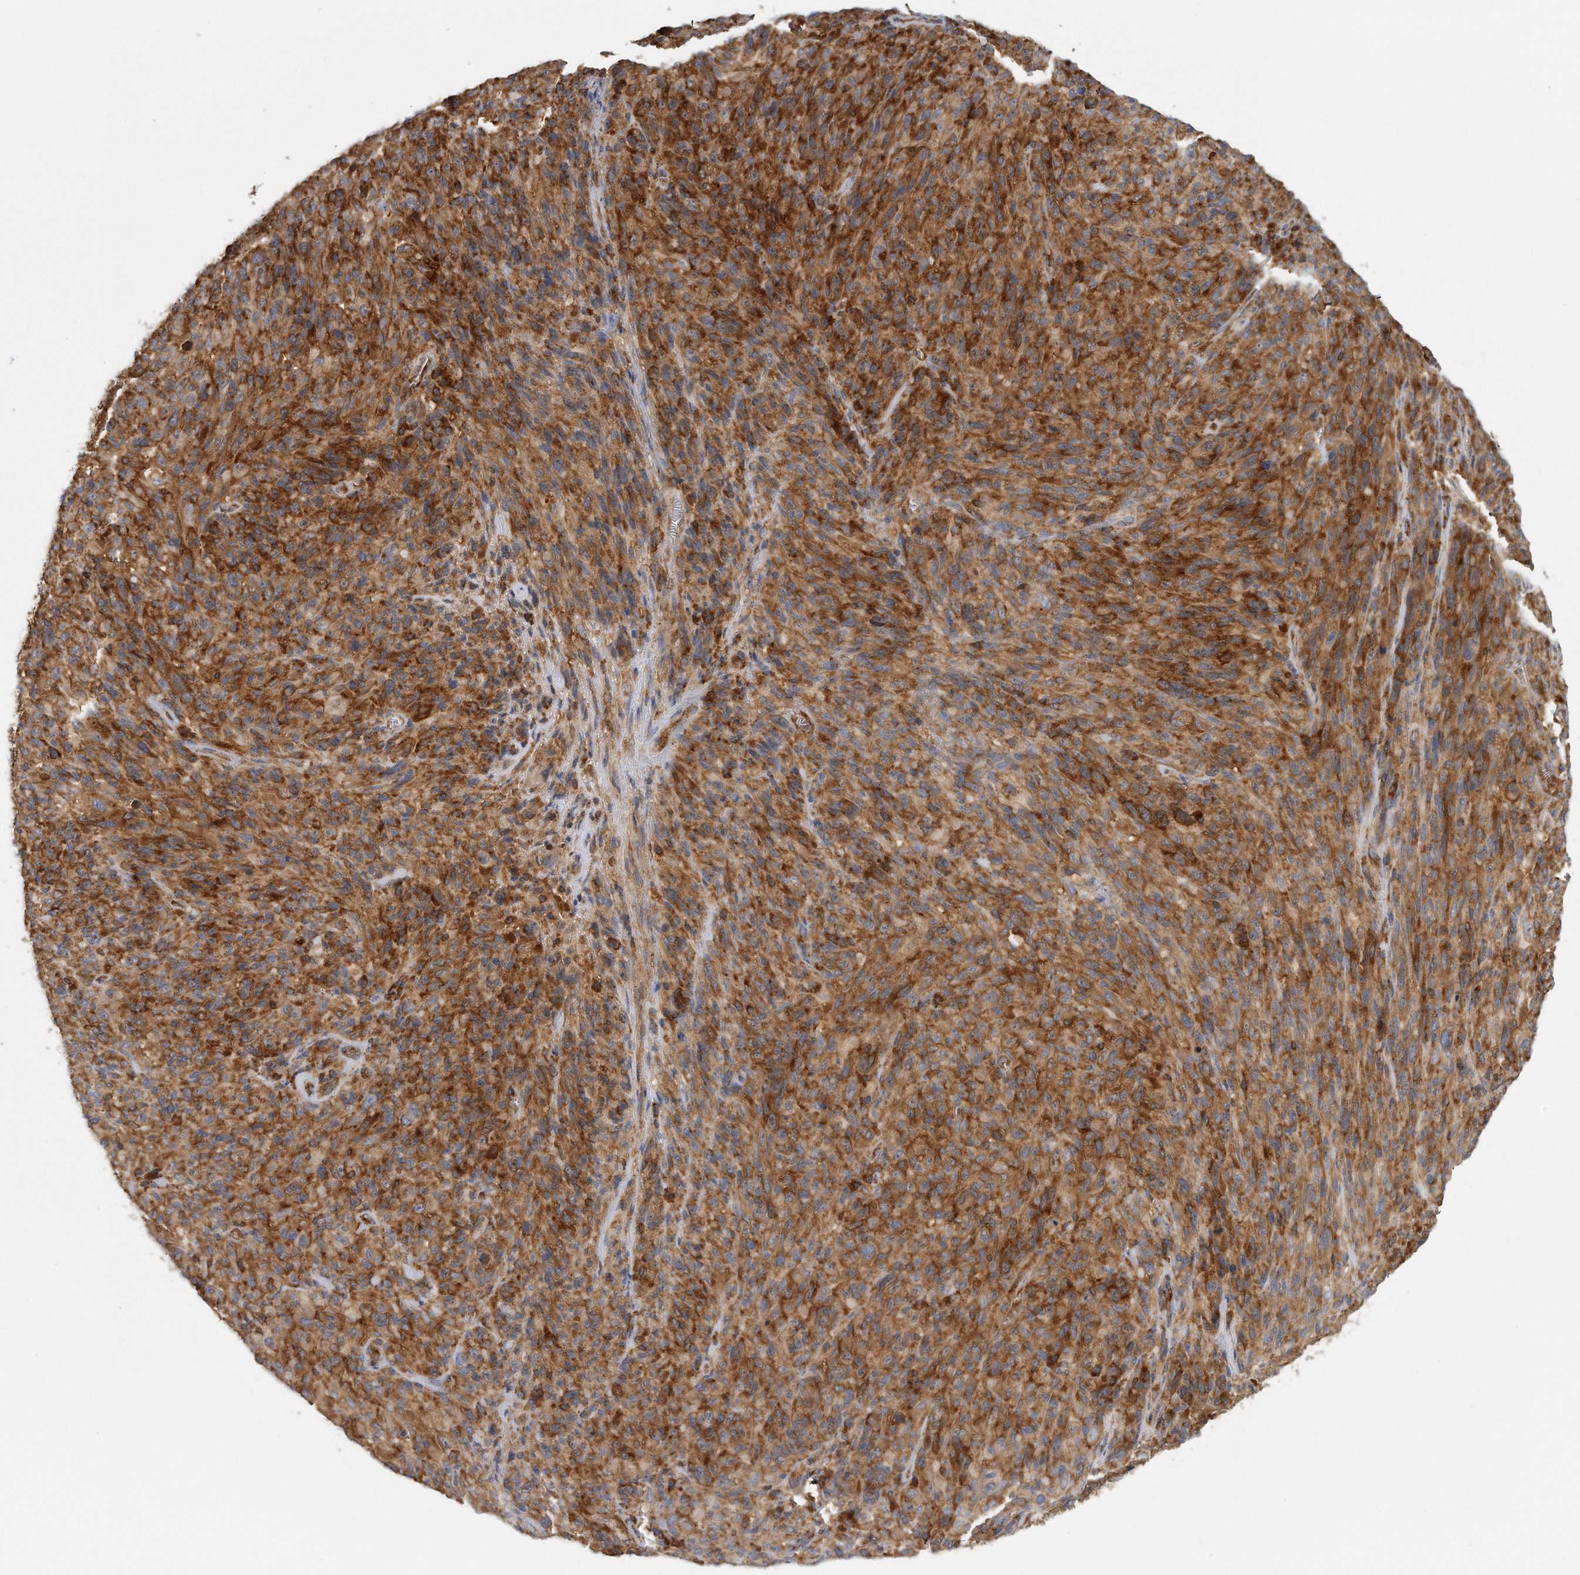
{"staining": {"intensity": "strong", "quantity": ">75%", "location": "cytoplasmic/membranous"}, "tissue": "melanoma", "cell_type": "Tumor cells", "image_type": "cancer", "snomed": [{"axis": "morphology", "description": "Malignant melanoma, NOS"}, {"axis": "topography", "description": "Skin of head"}], "caption": "Immunohistochemistry (IHC) (DAB (3,3'-diaminobenzidine)) staining of human melanoma shows strong cytoplasmic/membranous protein expression in approximately >75% of tumor cells.", "gene": "EIF3I", "patient": {"sex": "male", "age": 96}}